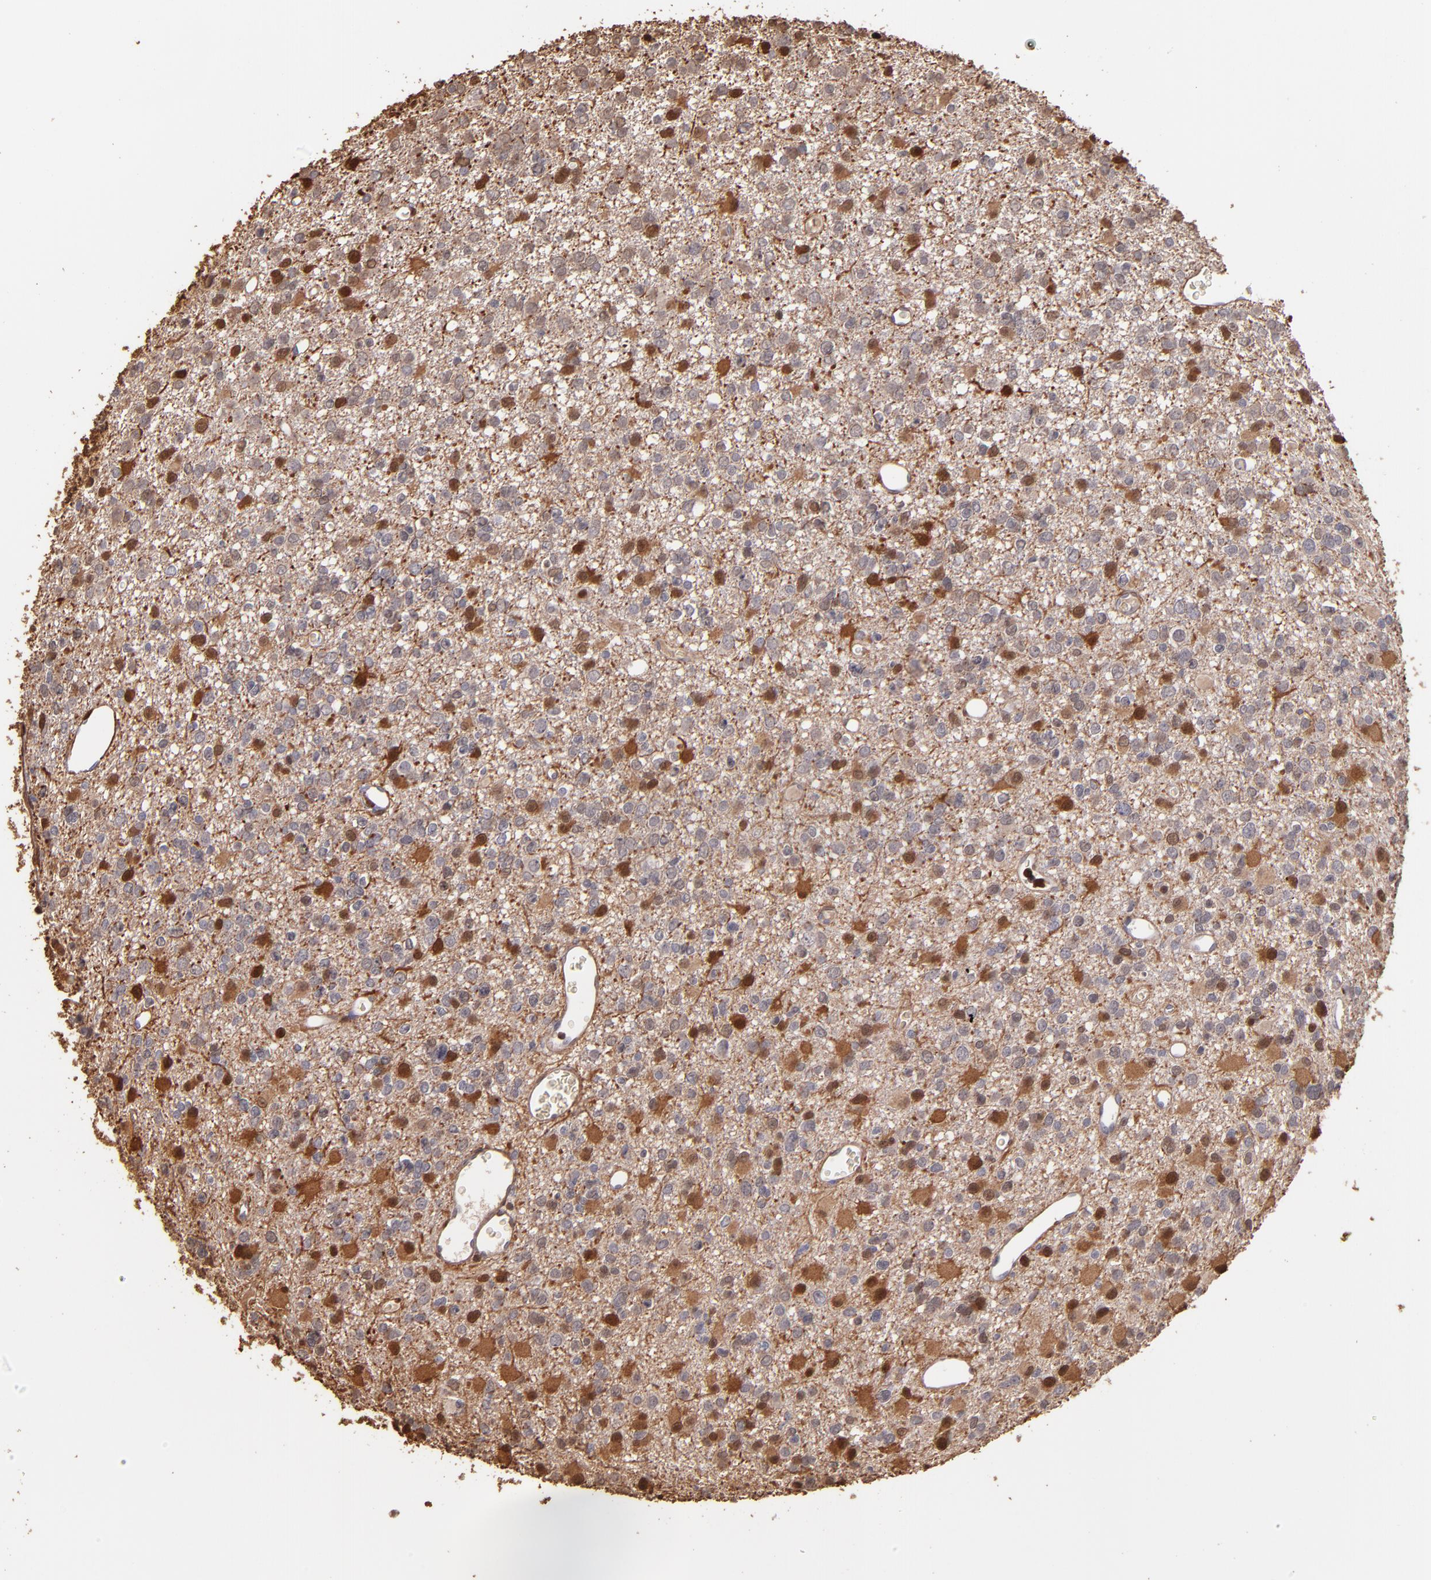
{"staining": {"intensity": "strong", "quantity": "<25%", "location": "cytoplasmic/membranous,nuclear"}, "tissue": "glioma", "cell_type": "Tumor cells", "image_type": "cancer", "snomed": [{"axis": "morphology", "description": "Glioma, malignant, Low grade"}, {"axis": "topography", "description": "Brain"}], "caption": "This histopathology image displays immunohistochemistry (IHC) staining of glioma, with medium strong cytoplasmic/membranous and nuclear staining in approximately <25% of tumor cells.", "gene": "S100A6", "patient": {"sex": "male", "age": 42}}